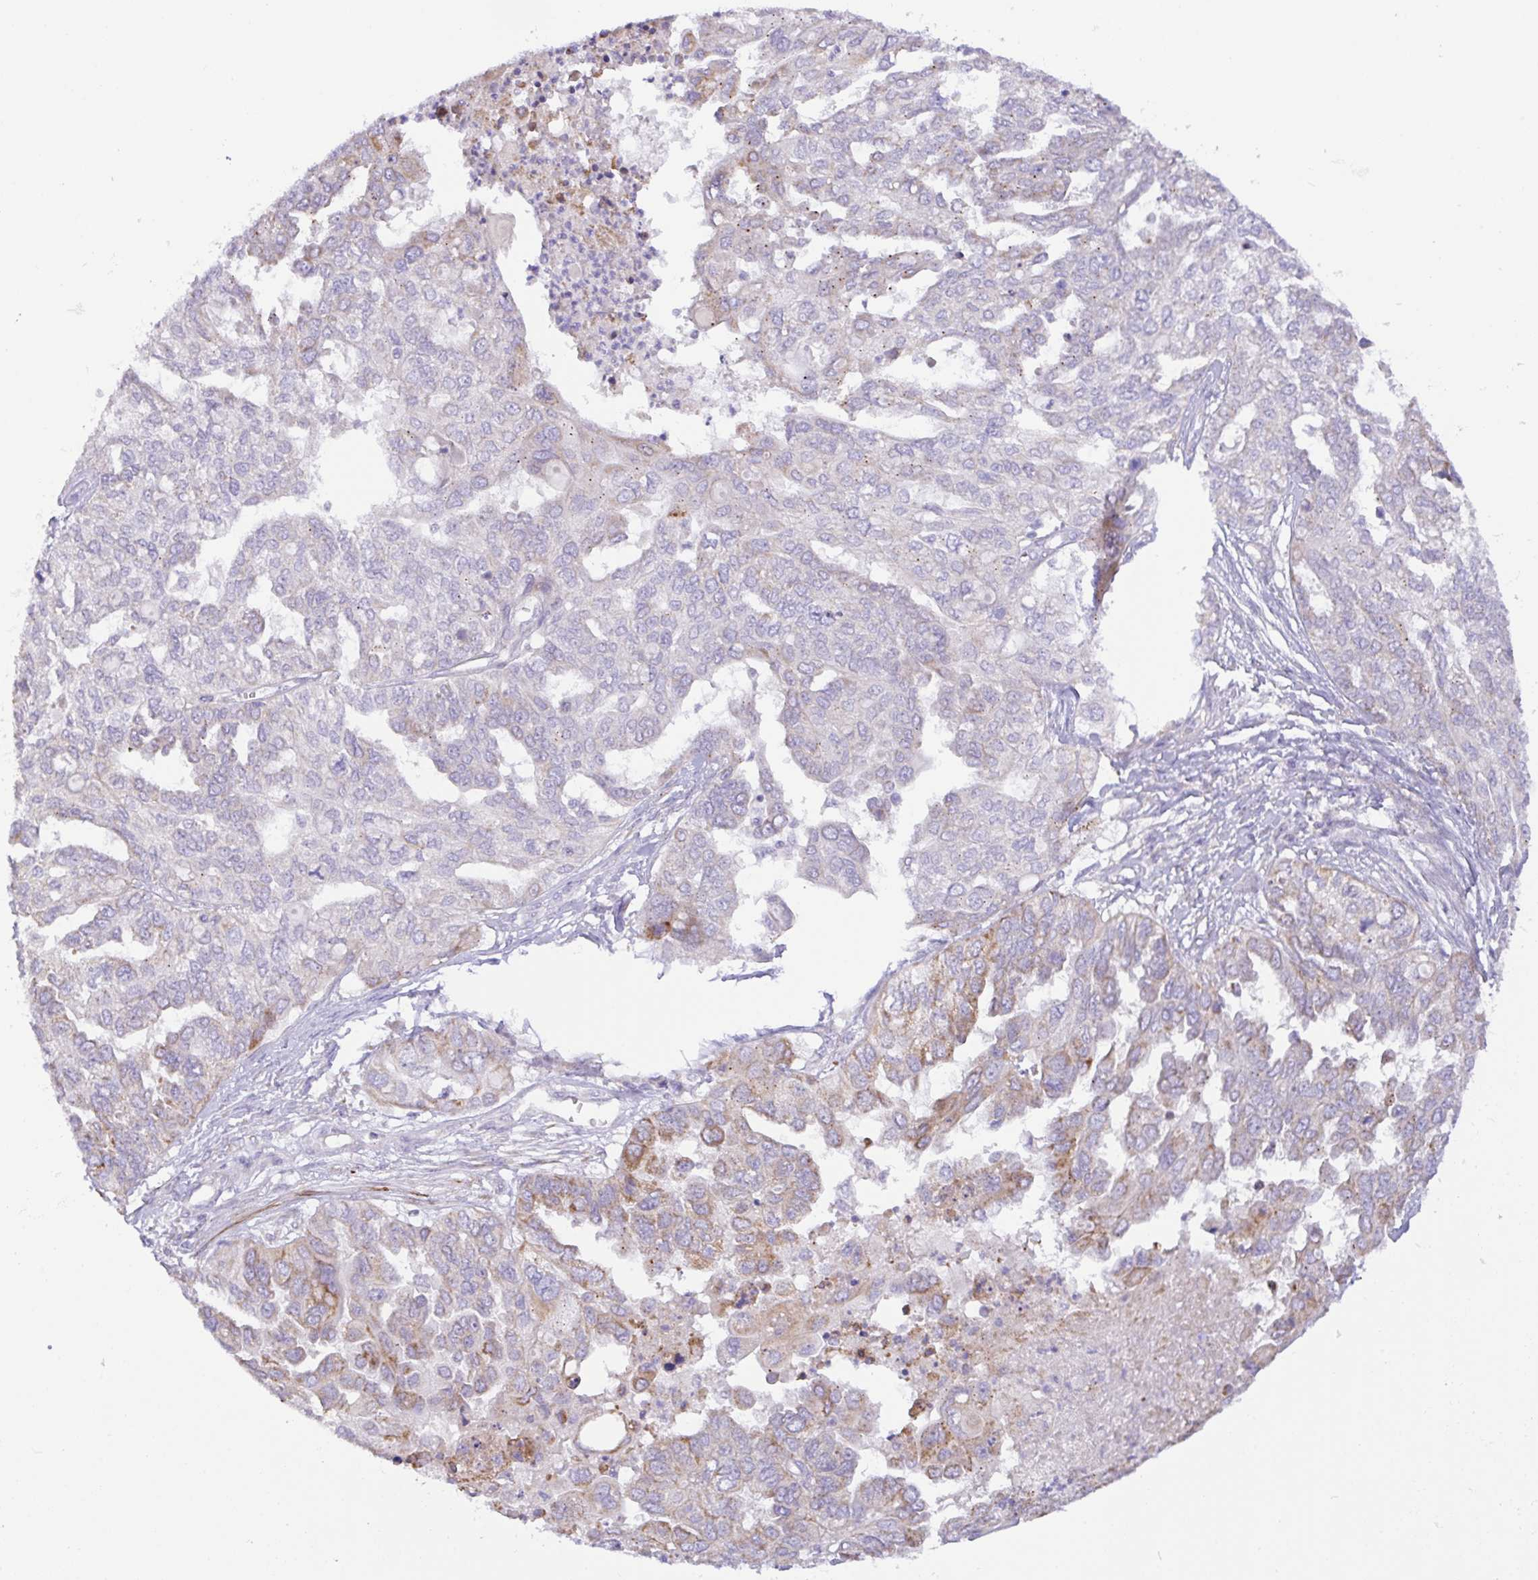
{"staining": {"intensity": "moderate", "quantity": "<25%", "location": "cytoplasmic/membranous"}, "tissue": "ovarian cancer", "cell_type": "Tumor cells", "image_type": "cancer", "snomed": [{"axis": "morphology", "description": "Cystadenocarcinoma, serous, NOS"}, {"axis": "topography", "description": "Ovary"}], "caption": "Protein staining of ovarian cancer (serous cystadenocarcinoma) tissue displays moderate cytoplasmic/membranous positivity in approximately <25% of tumor cells. The staining was performed using DAB (3,3'-diaminobenzidine), with brown indicating positive protein expression. Nuclei are stained blue with hematoxylin.", "gene": "CHDH", "patient": {"sex": "female", "age": 53}}